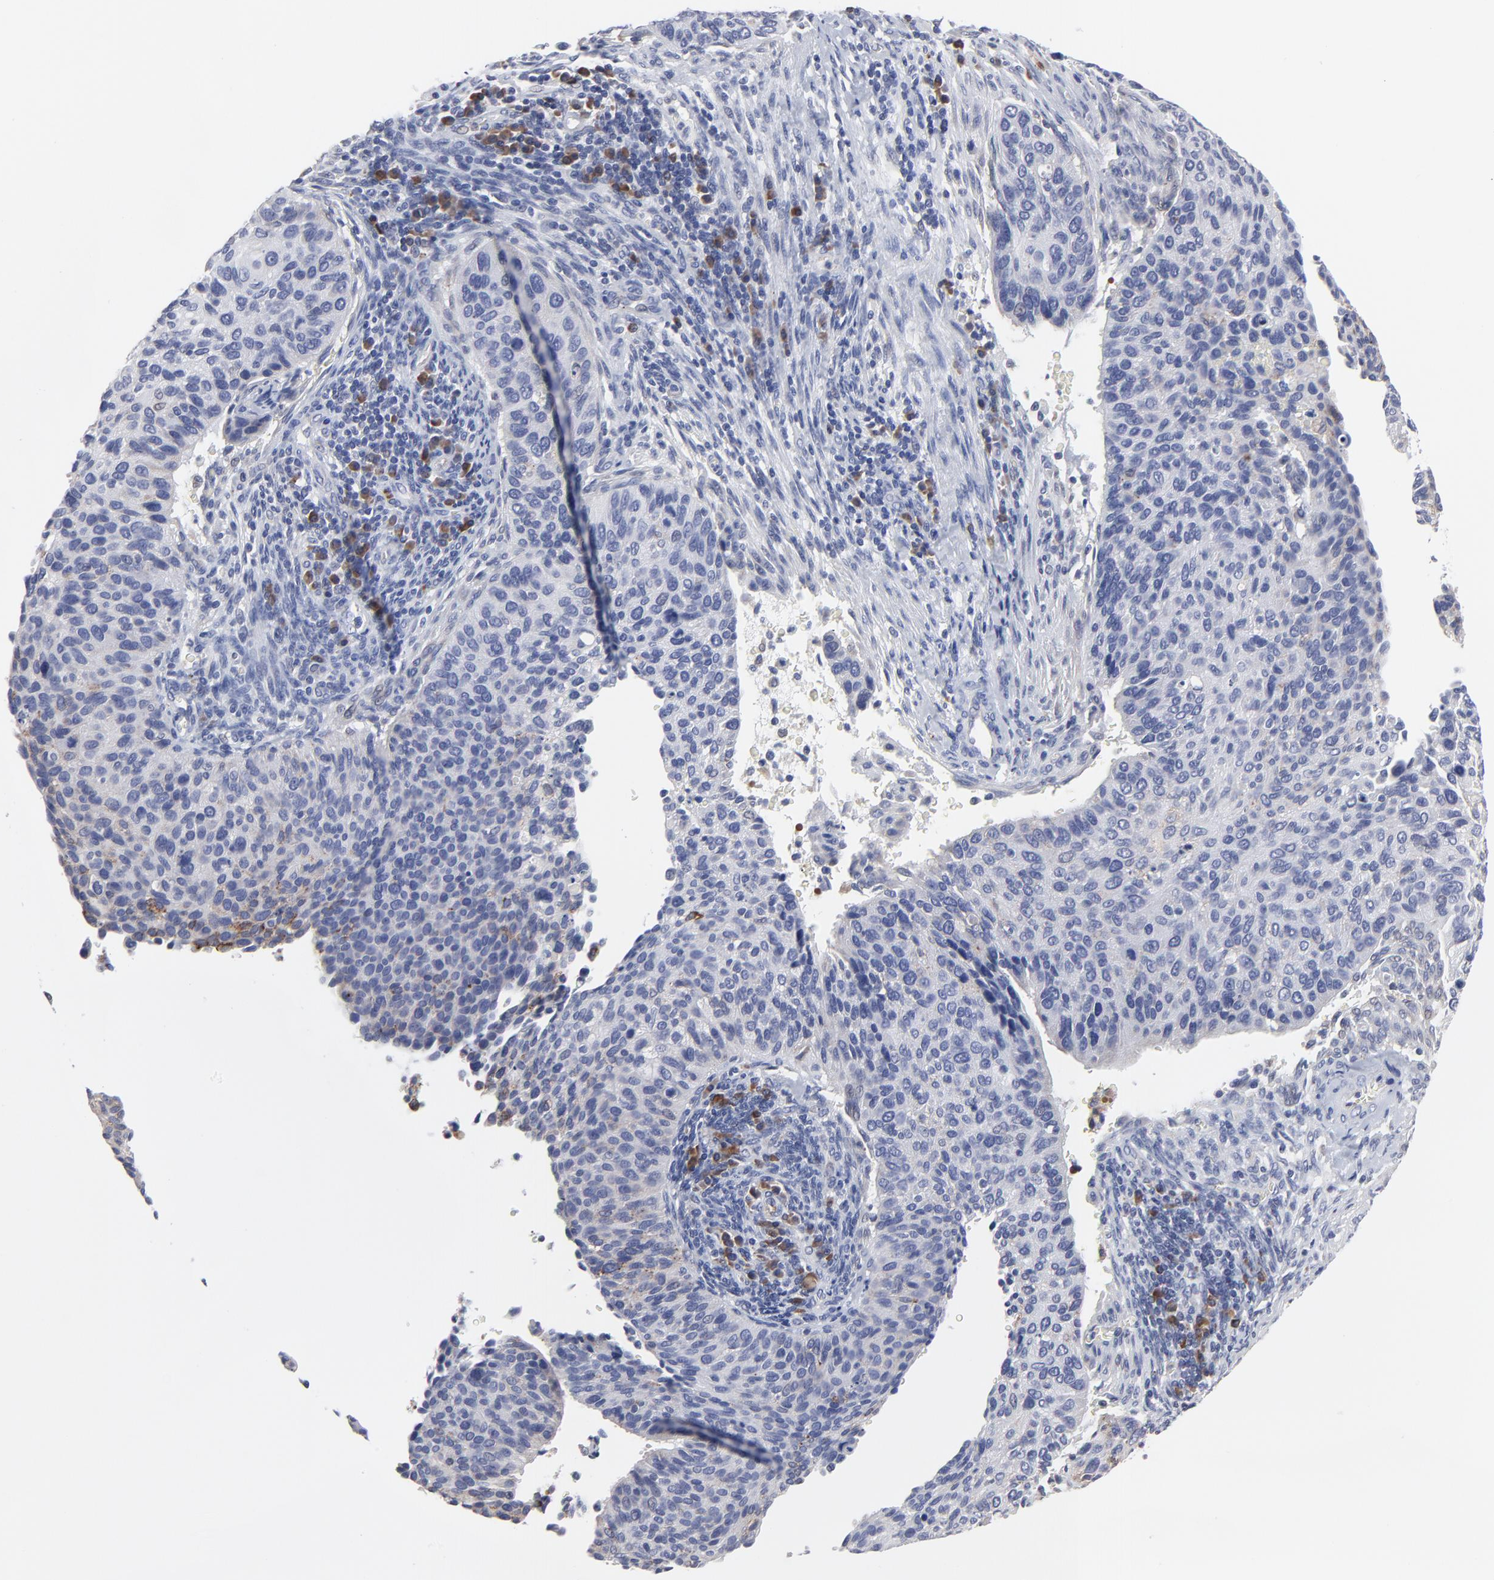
{"staining": {"intensity": "negative", "quantity": "none", "location": "none"}, "tissue": "cervical cancer", "cell_type": "Tumor cells", "image_type": "cancer", "snomed": [{"axis": "morphology", "description": "Adenocarcinoma, NOS"}, {"axis": "topography", "description": "Cervix"}], "caption": "The micrograph exhibits no staining of tumor cells in cervical cancer.", "gene": "TRIM22", "patient": {"sex": "female", "age": 29}}